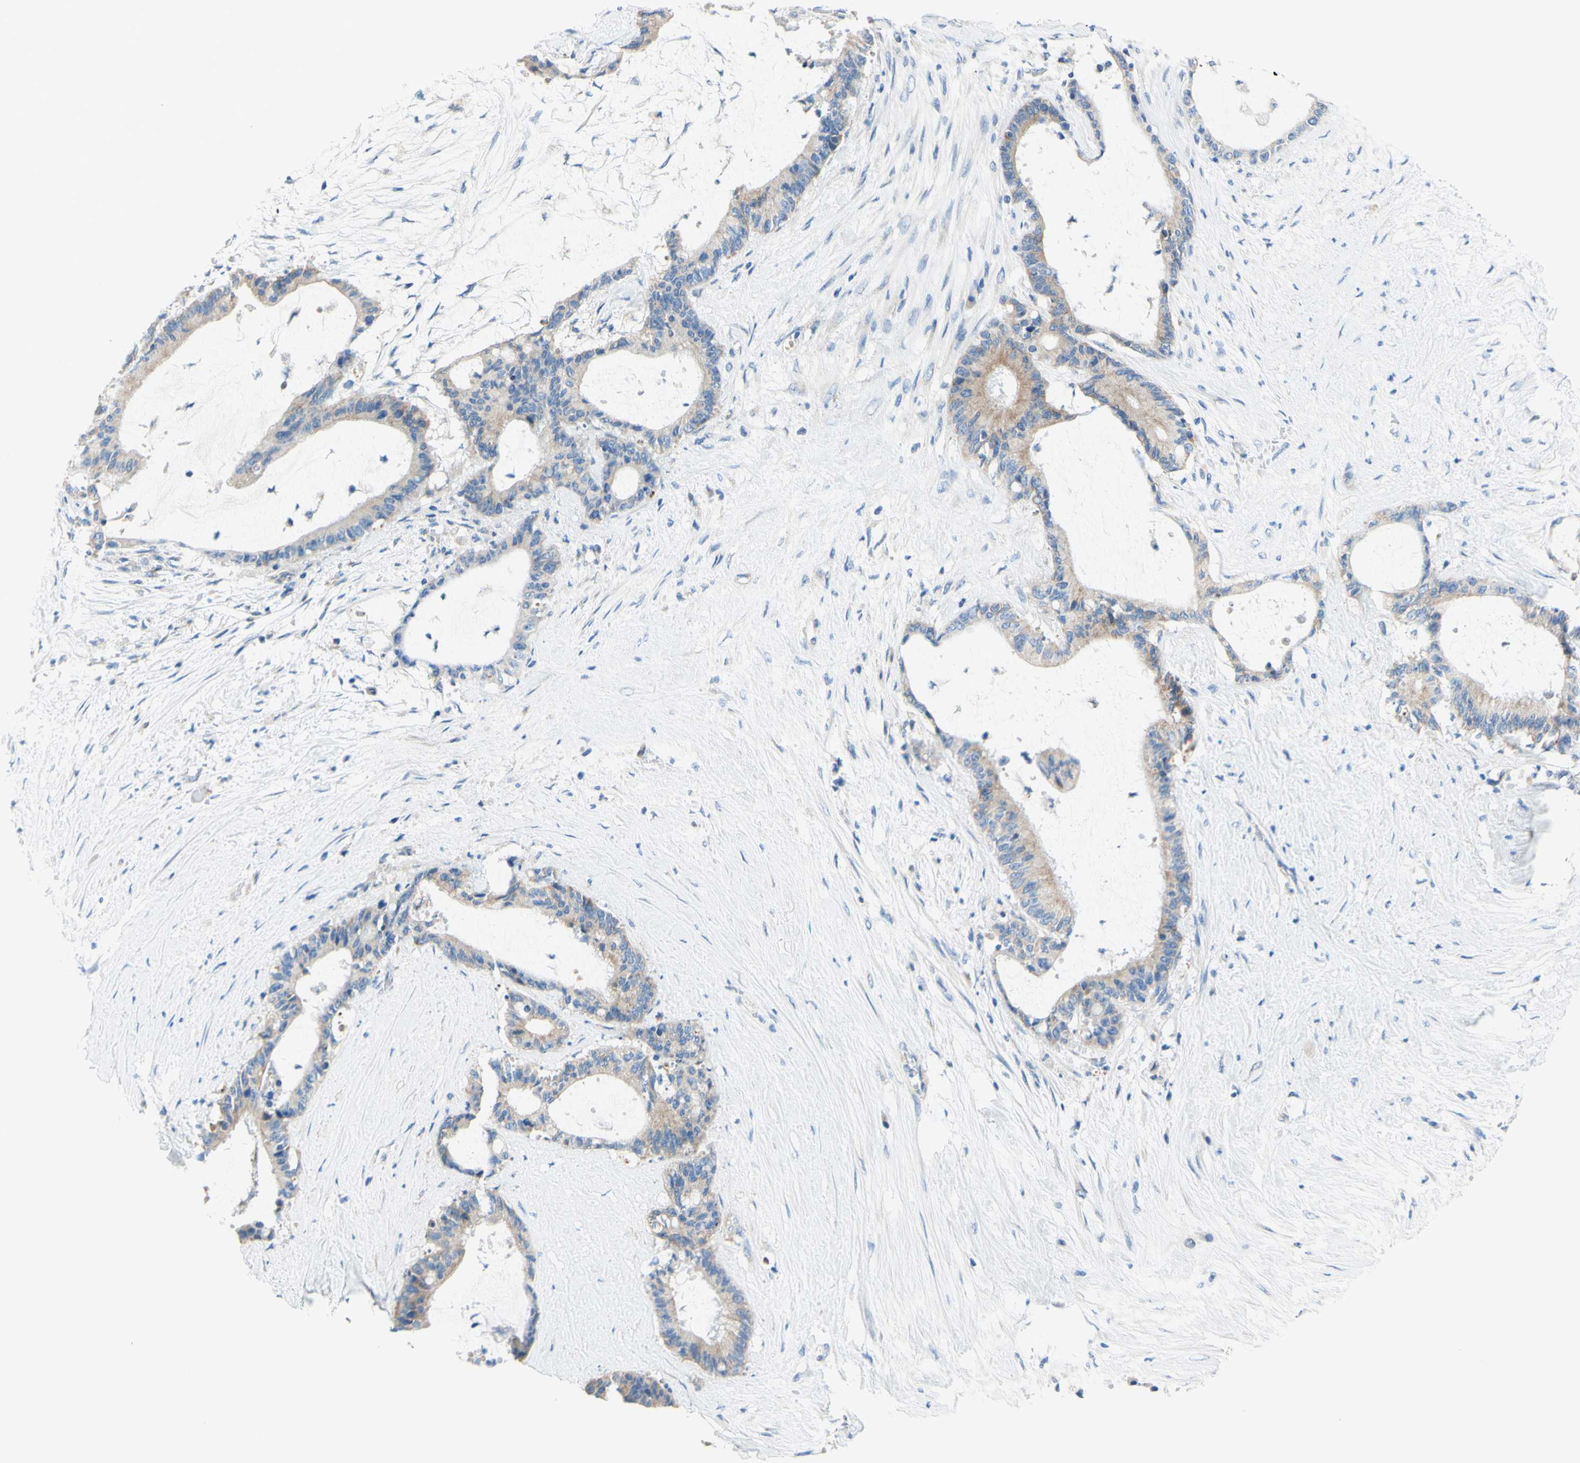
{"staining": {"intensity": "weak", "quantity": "25%-75%", "location": "cytoplasmic/membranous"}, "tissue": "liver cancer", "cell_type": "Tumor cells", "image_type": "cancer", "snomed": [{"axis": "morphology", "description": "Cholangiocarcinoma"}, {"axis": "topography", "description": "Liver"}], "caption": "Liver cancer (cholangiocarcinoma) stained with IHC reveals weak cytoplasmic/membranous staining in approximately 25%-75% of tumor cells.", "gene": "RETREG2", "patient": {"sex": "female", "age": 73}}